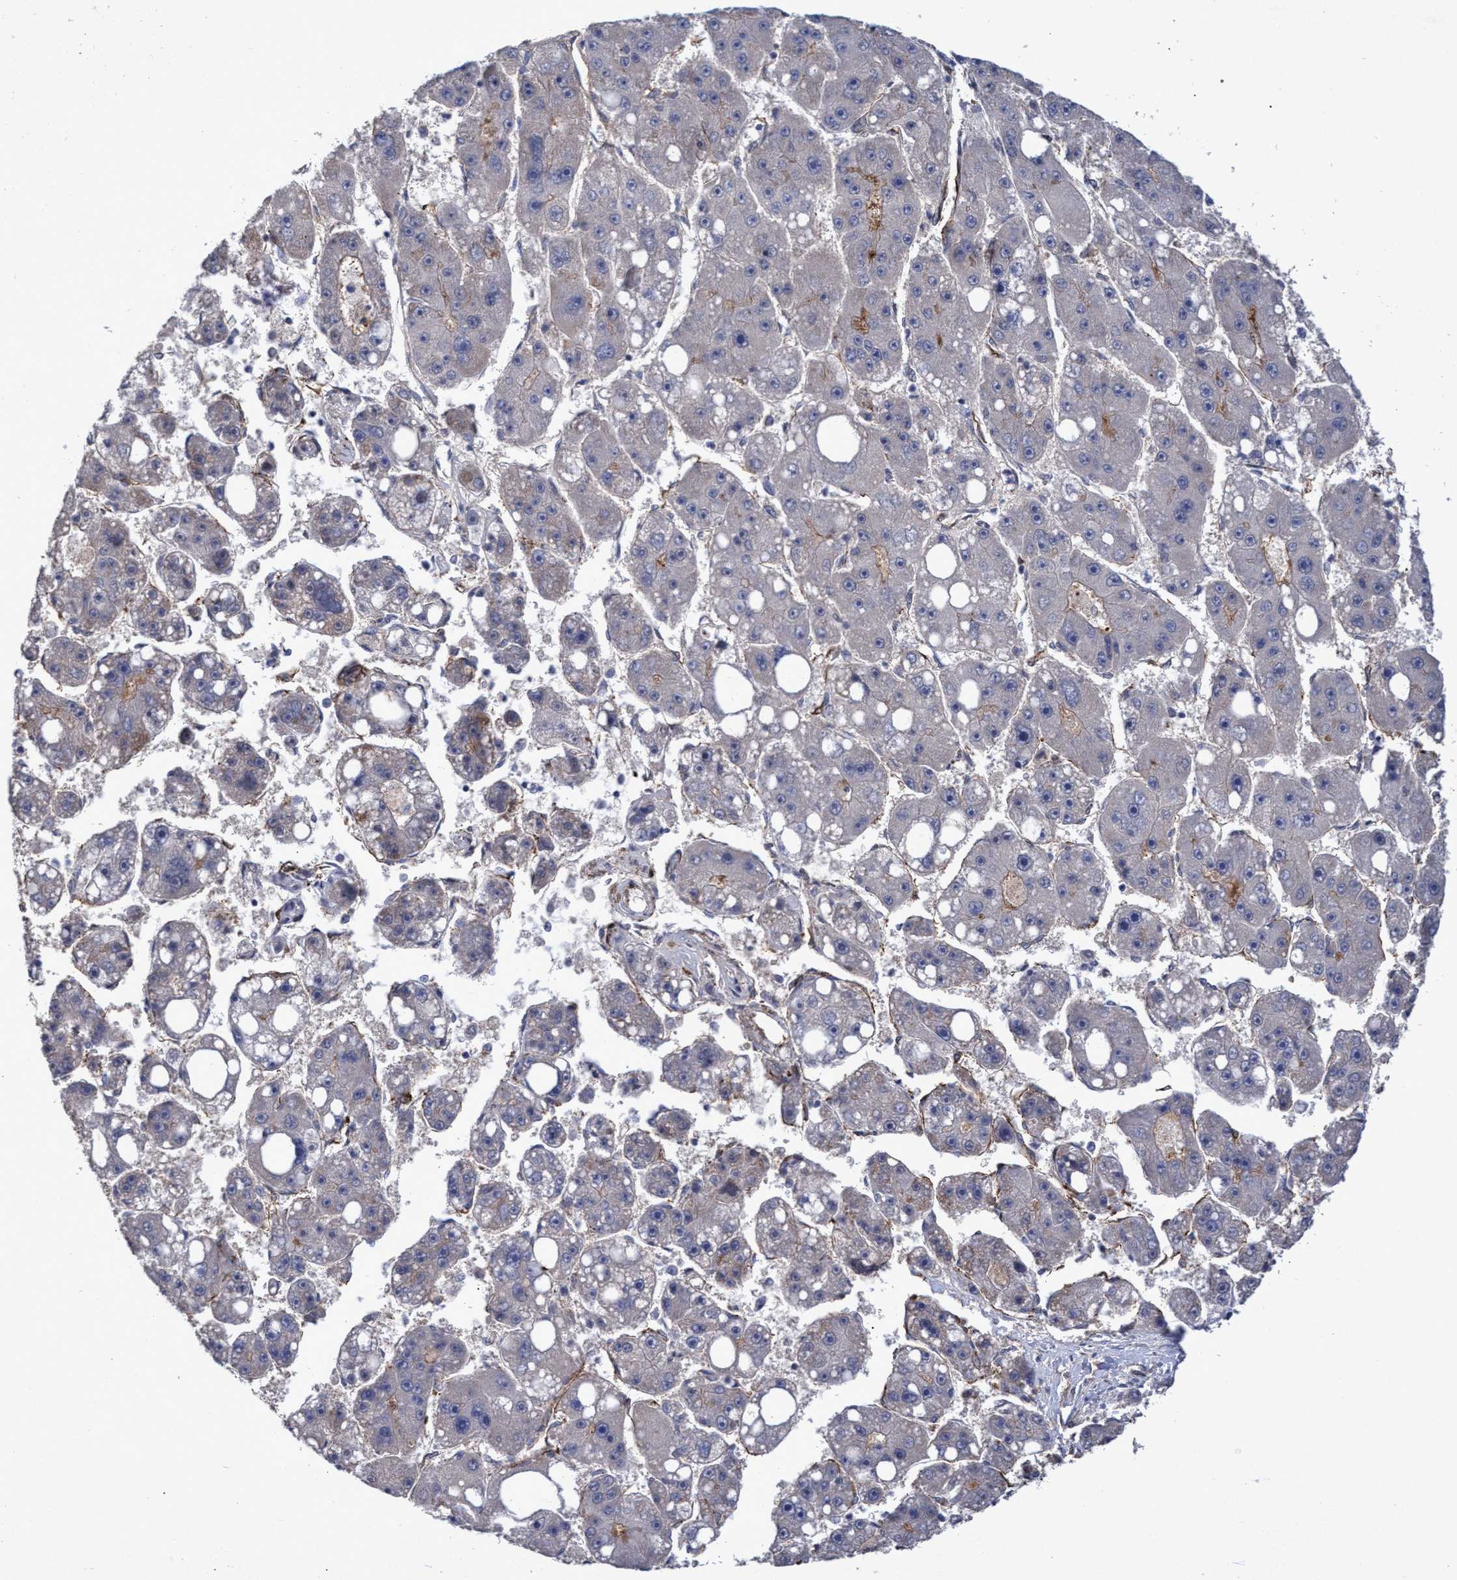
{"staining": {"intensity": "negative", "quantity": "none", "location": "none"}, "tissue": "liver cancer", "cell_type": "Tumor cells", "image_type": "cancer", "snomed": [{"axis": "morphology", "description": "Carcinoma, Hepatocellular, NOS"}, {"axis": "topography", "description": "Liver"}], "caption": "Immunohistochemical staining of human liver cancer reveals no significant expression in tumor cells.", "gene": "ZNF750", "patient": {"sex": "female", "age": 61}}